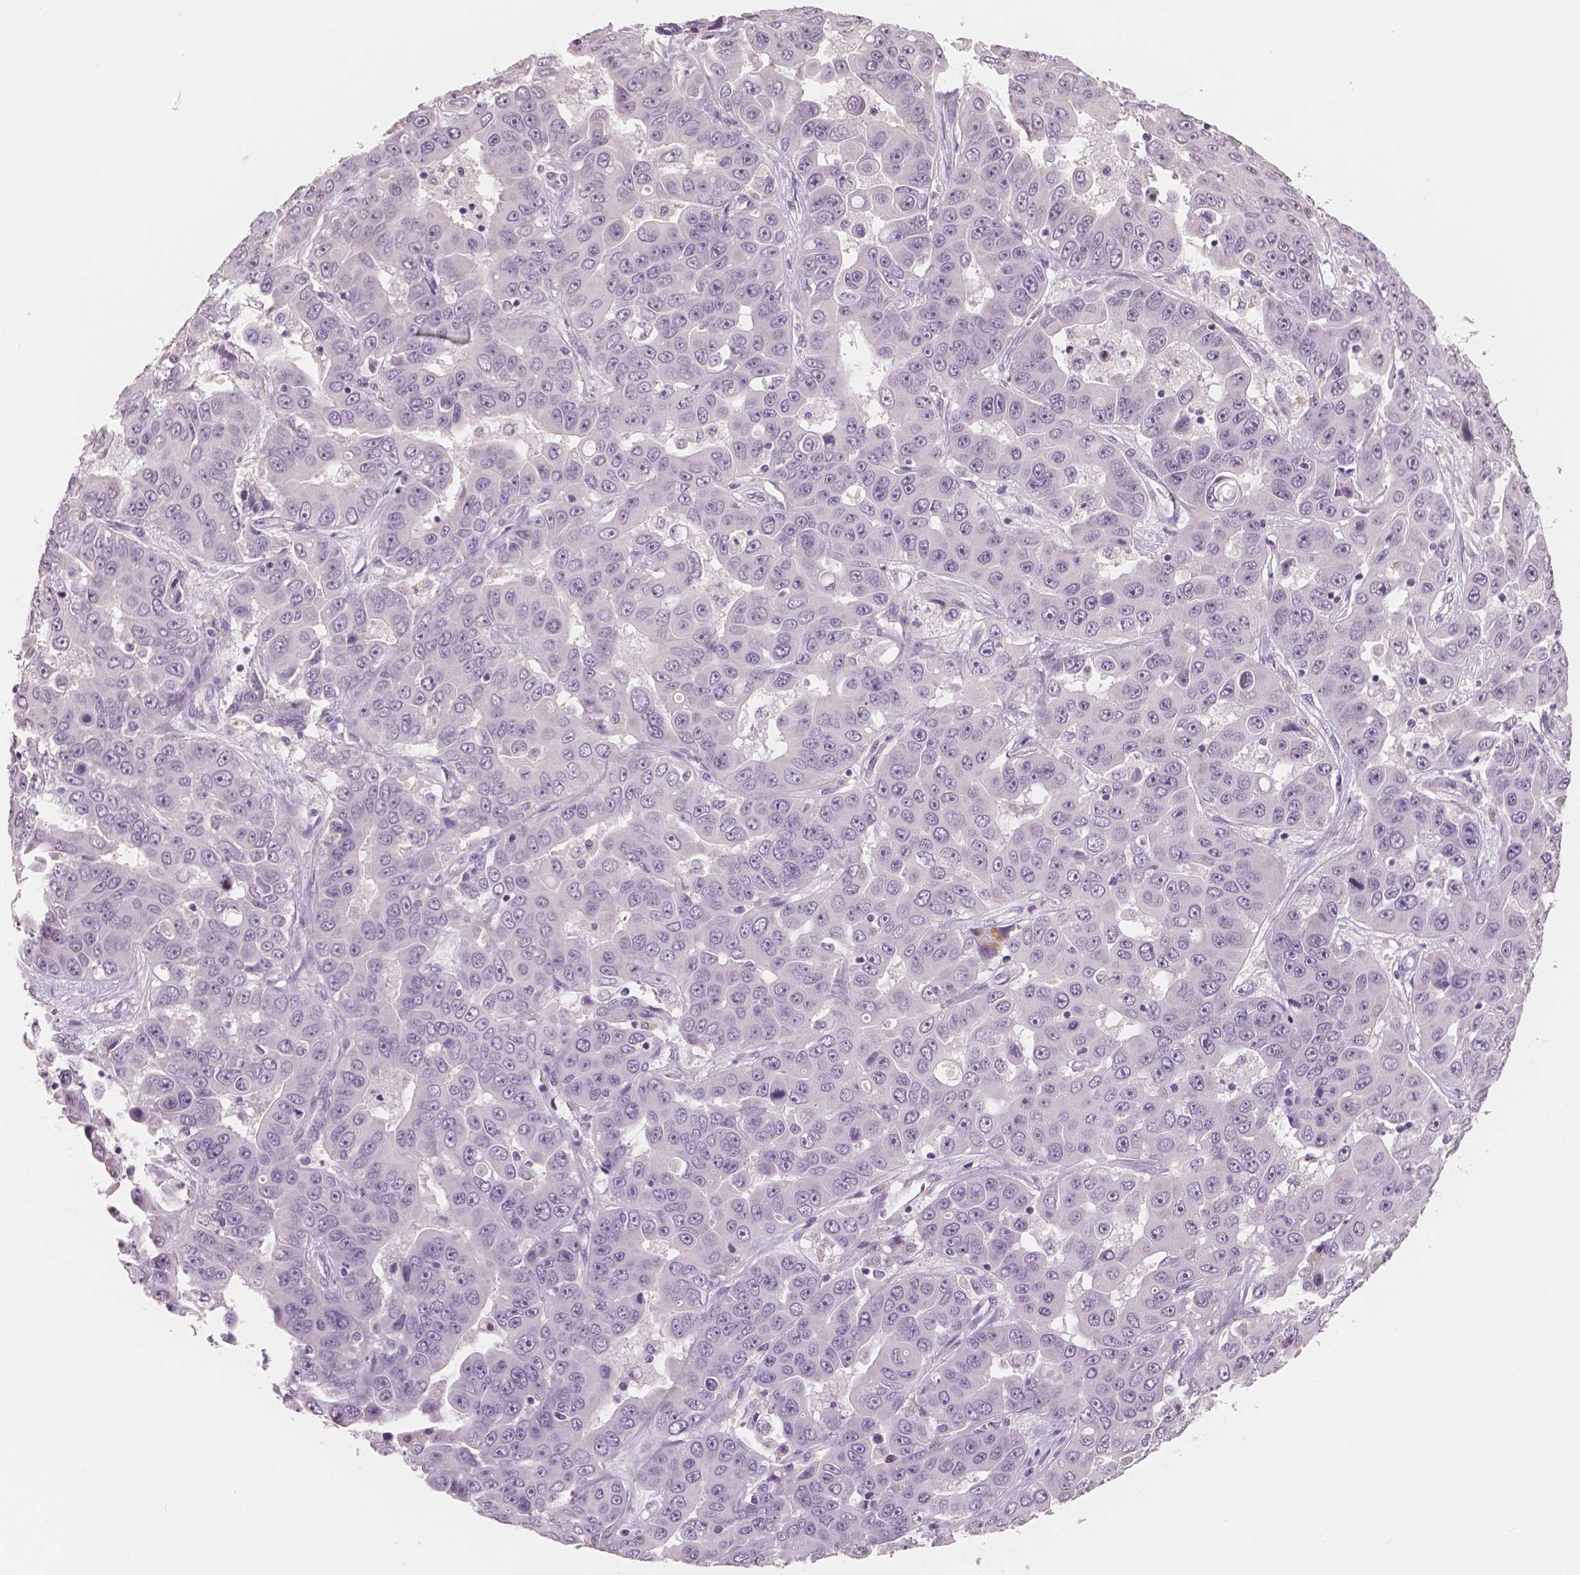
{"staining": {"intensity": "negative", "quantity": "none", "location": "none"}, "tissue": "liver cancer", "cell_type": "Tumor cells", "image_type": "cancer", "snomed": [{"axis": "morphology", "description": "Cholangiocarcinoma"}, {"axis": "topography", "description": "Liver"}], "caption": "This is an immunohistochemistry micrograph of liver cholangiocarcinoma. There is no positivity in tumor cells.", "gene": "NECAB1", "patient": {"sex": "female", "age": 52}}